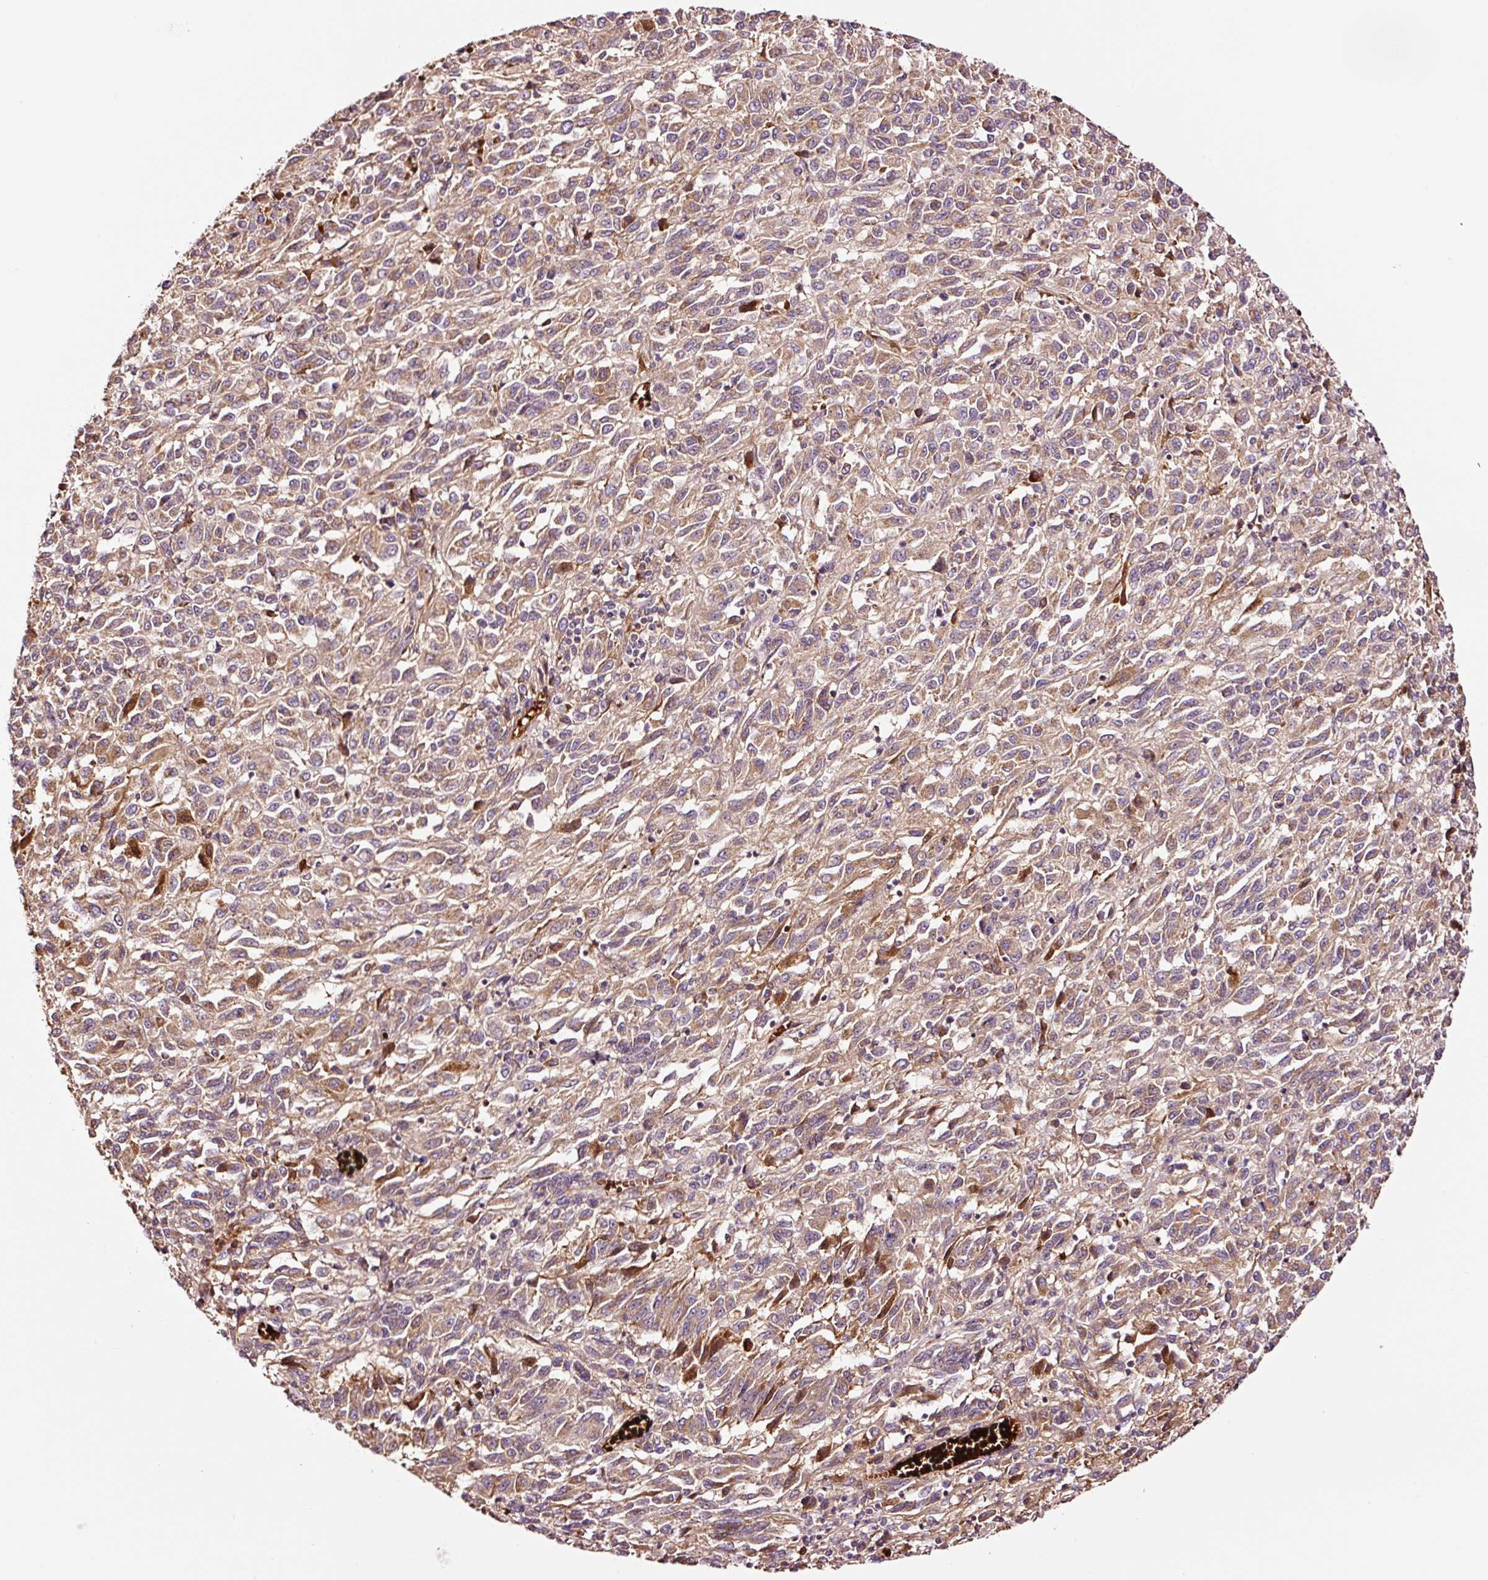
{"staining": {"intensity": "moderate", "quantity": ">75%", "location": "cytoplasmic/membranous"}, "tissue": "melanoma", "cell_type": "Tumor cells", "image_type": "cancer", "snomed": [{"axis": "morphology", "description": "Malignant melanoma, Metastatic site"}, {"axis": "topography", "description": "Lung"}], "caption": "Moderate cytoplasmic/membranous positivity is present in approximately >75% of tumor cells in malignant melanoma (metastatic site). (brown staining indicates protein expression, while blue staining denotes nuclei).", "gene": "PGLYRP2", "patient": {"sex": "male", "age": 64}}